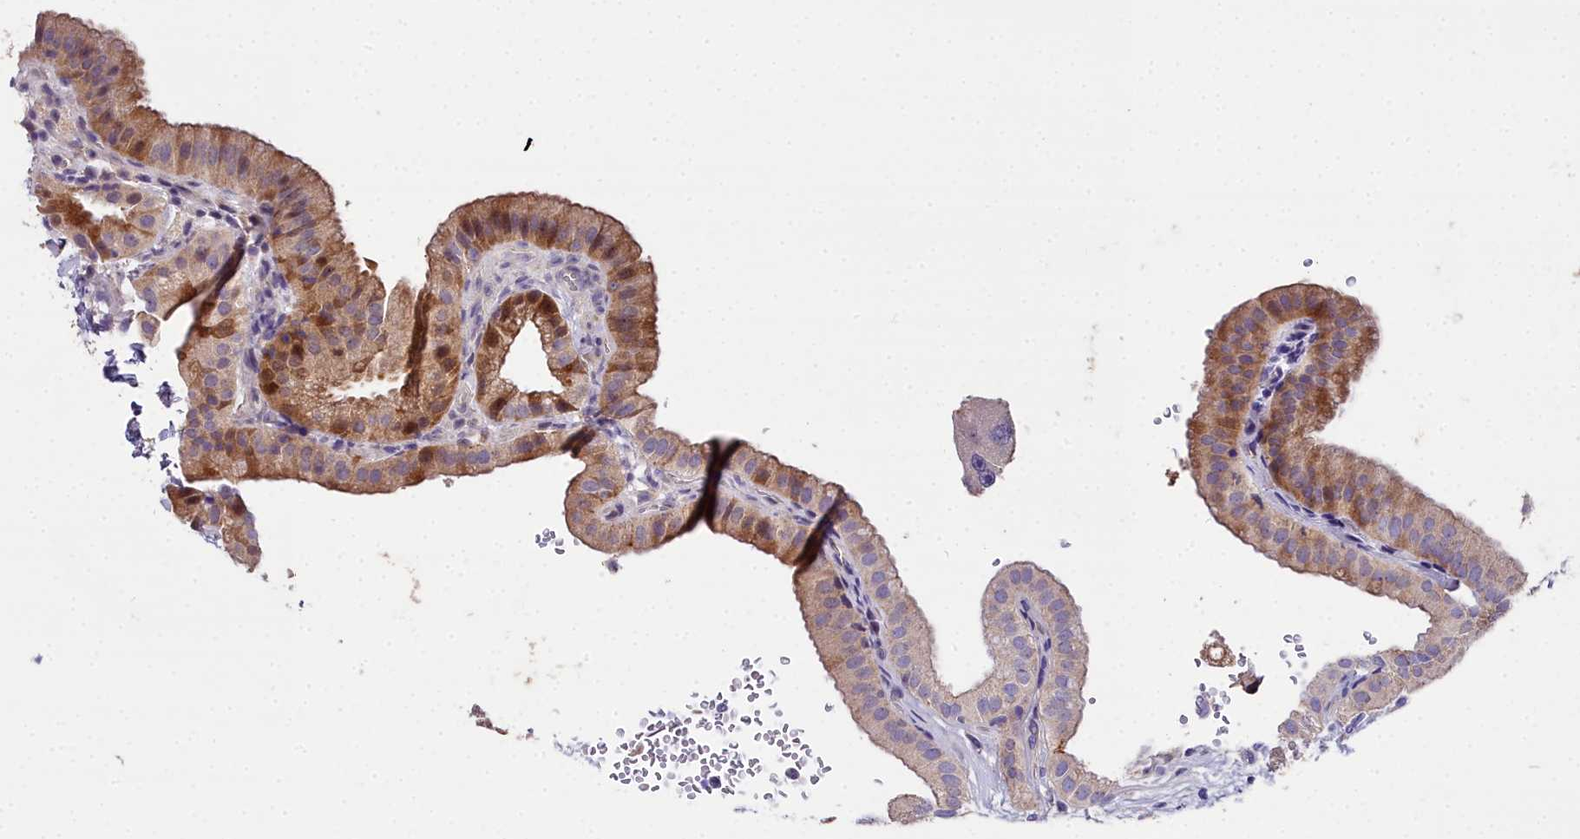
{"staining": {"intensity": "moderate", "quantity": ">75%", "location": "cytoplasmic/membranous"}, "tissue": "gallbladder", "cell_type": "Glandular cells", "image_type": "normal", "snomed": [{"axis": "morphology", "description": "Normal tissue, NOS"}, {"axis": "topography", "description": "Gallbladder"}], "caption": "Moderate cytoplasmic/membranous protein staining is seen in approximately >75% of glandular cells in gallbladder. The protein of interest is shown in brown color, while the nuclei are stained blue.", "gene": "NT5M", "patient": {"sex": "female", "age": 61}}